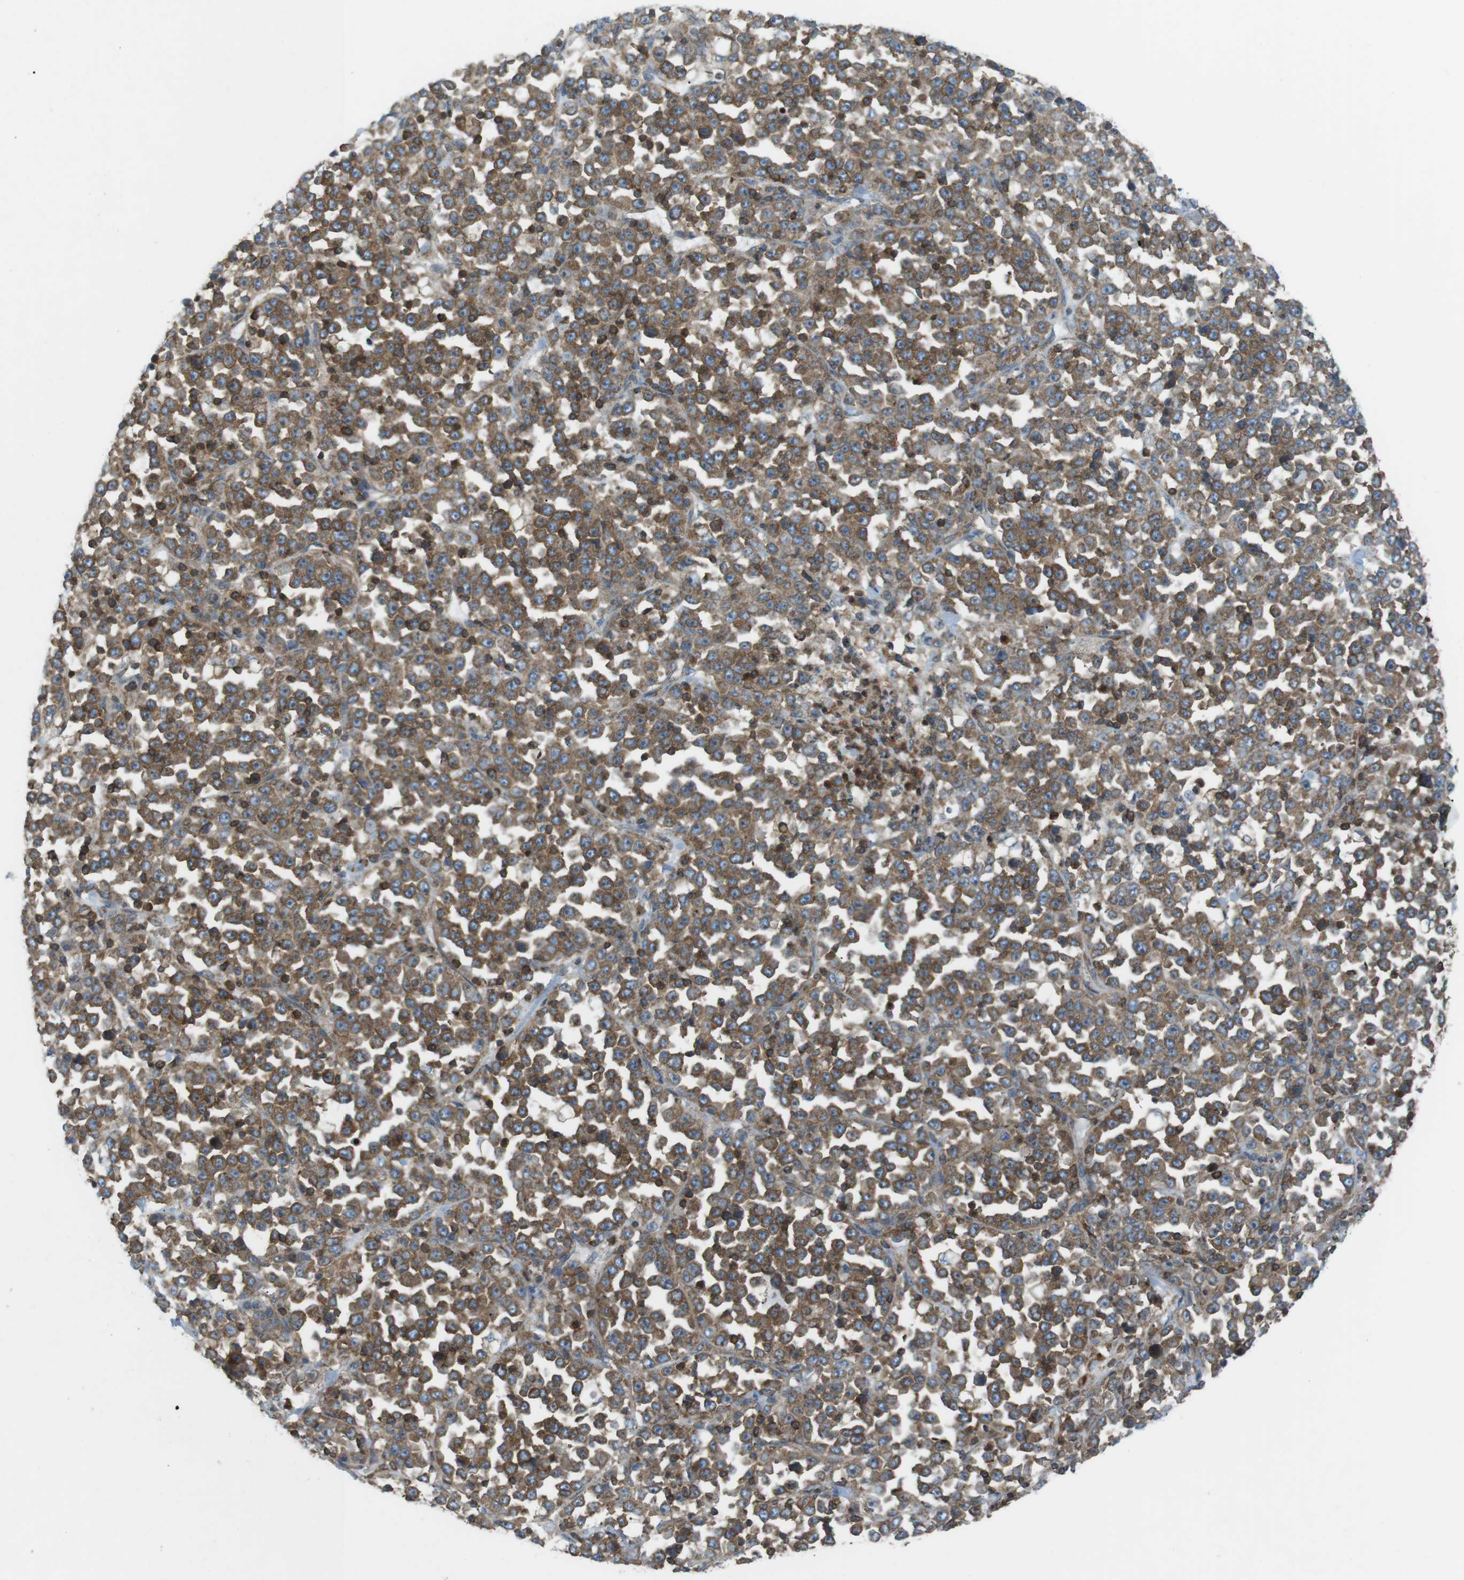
{"staining": {"intensity": "moderate", "quantity": ">75%", "location": "cytoplasmic/membranous"}, "tissue": "stomach cancer", "cell_type": "Tumor cells", "image_type": "cancer", "snomed": [{"axis": "morphology", "description": "Normal tissue, NOS"}, {"axis": "morphology", "description": "Adenocarcinoma, NOS"}, {"axis": "topography", "description": "Stomach, upper"}, {"axis": "topography", "description": "Stomach"}], "caption": "The photomicrograph demonstrates immunohistochemical staining of stomach cancer. There is moderate cytoplasmic/membranous expression is appreciated in about >75% of tumor cells.", "gene": "FLII", "patient": {"sex": "male", "age": 59}}